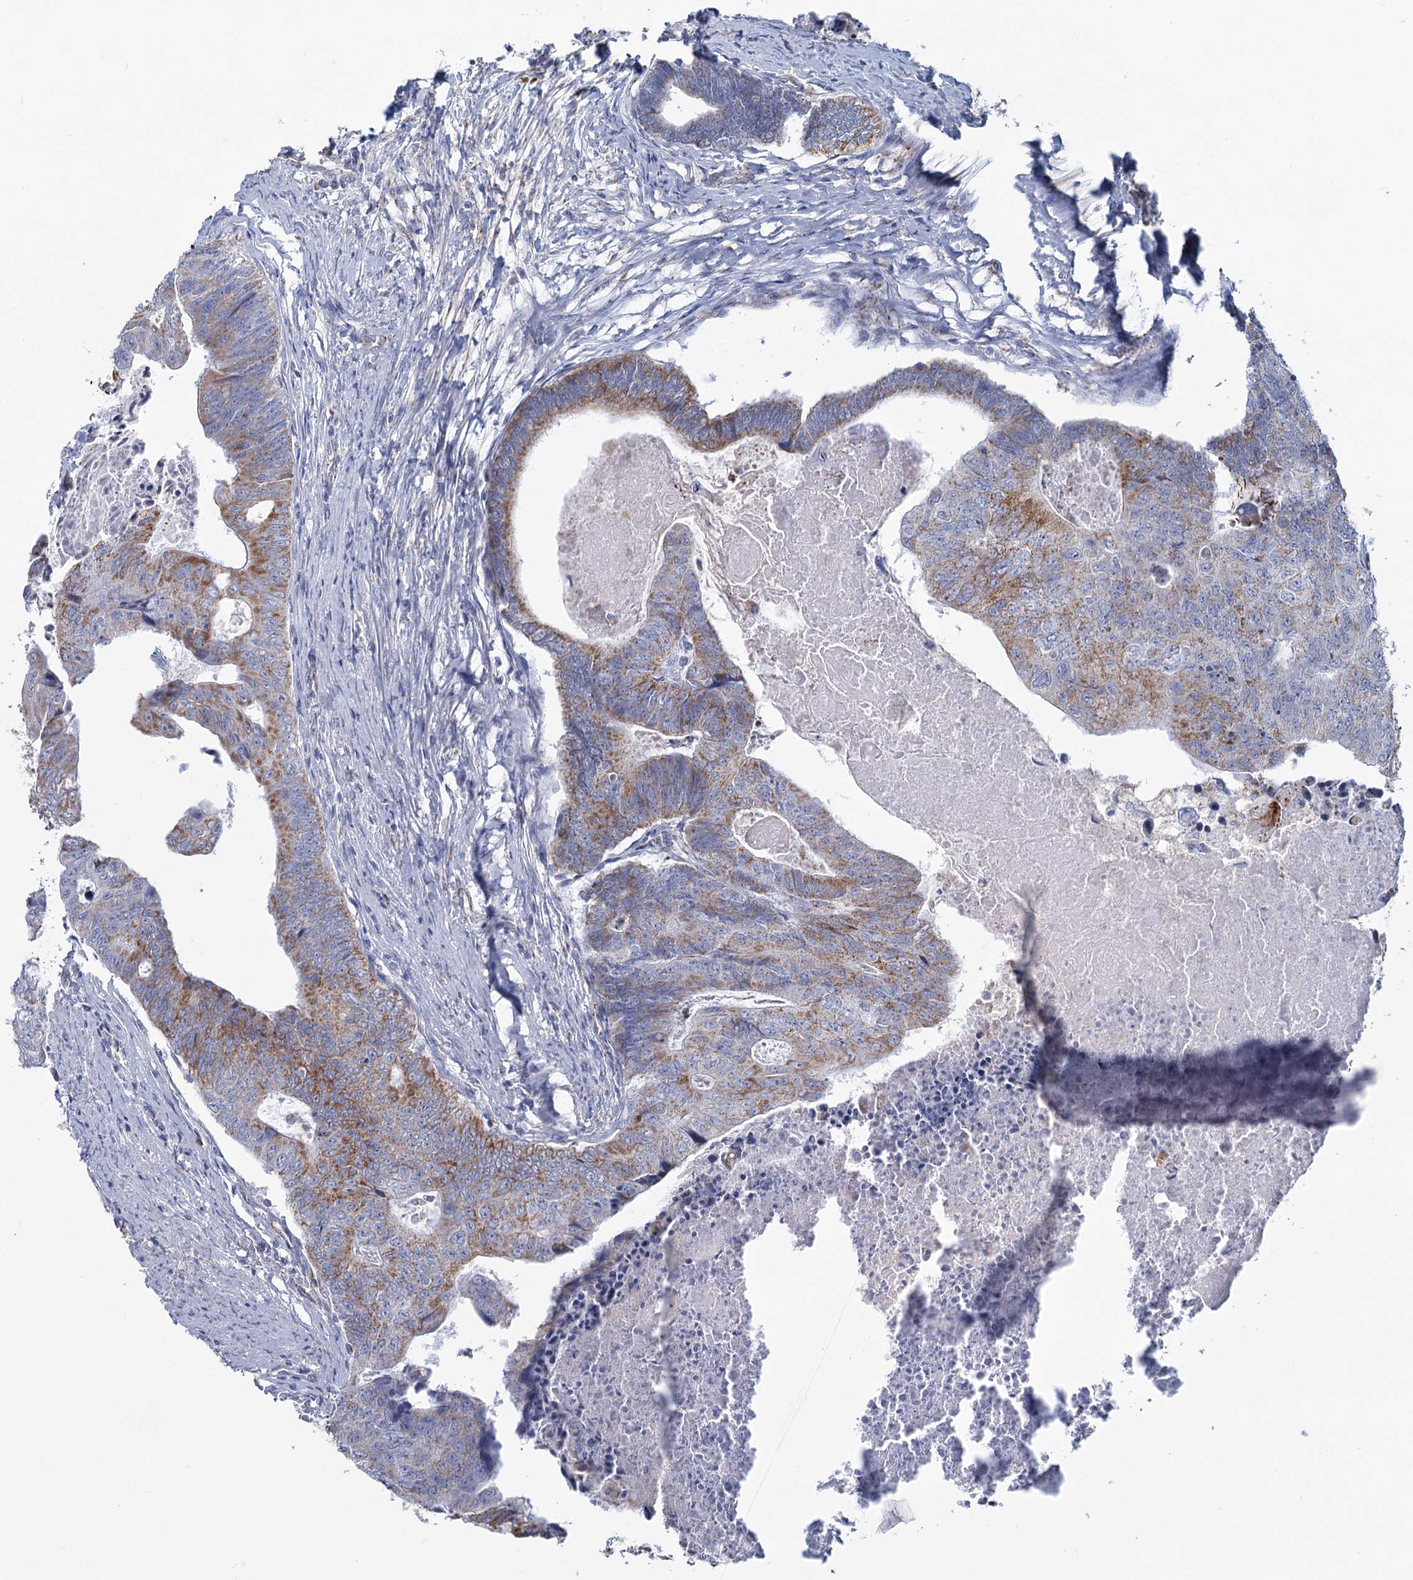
{"staining": {"intensity": "moderate", "quantity": "25%-75%", "location": "cytoplasmic/membranous"}, "tissue": "colorectal cancer", "cell_type": "Tumor cells", "image_type": "cancer", "snomed": [{"axis": "morphology", "description": "Adenocarcinoma, NOS"}, {"axis": "topography", "description": "Colon"}], "caption": "About 25%-75% of tumor cells in human colorectal cancer demonstrate moderate cytoplasmic/membranous protein positivity as visualized by brown immunohistochemical staining.", "gene": "NDUFC2", "patient": {"sex": "female", "age": 67}}